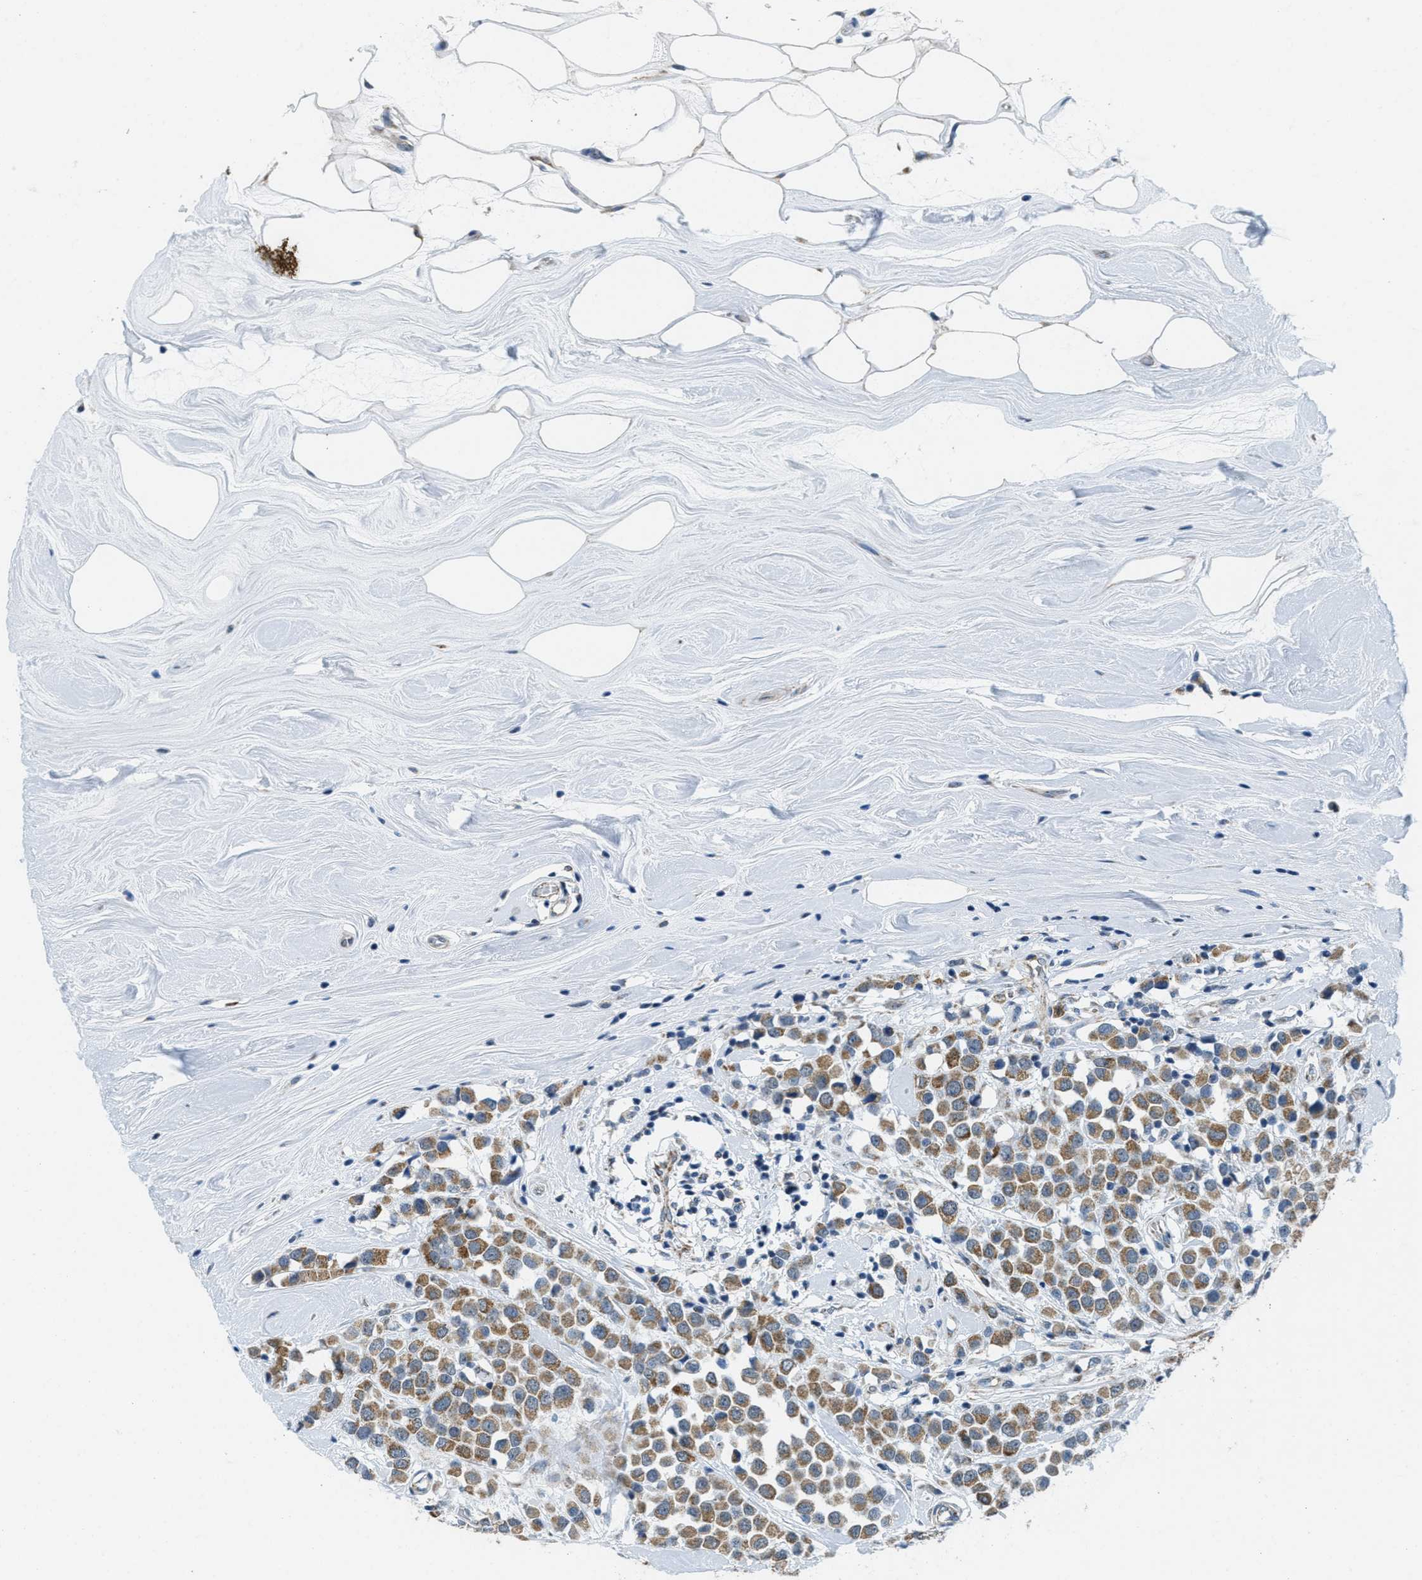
{"staining": {"intensity": "moderate", "quantity": ">75%", "location": "cytoplasmic/membranous"}, "tissue": "breast cancer", "cell_type": "Tumor cells", "image_type": "cancer", "snomed": [{"axis": "morphology", "description": "Duct carcinoma"}, {"axis": "topography", "description": "Breast"}], "caption": "Breast cancer (invasive ductal carcinoma) stained with a protein marker demonstrates moderate staining in tumor cells.", "gene": "TOMM70", "patient": {"sex": "female", "age": 61}}